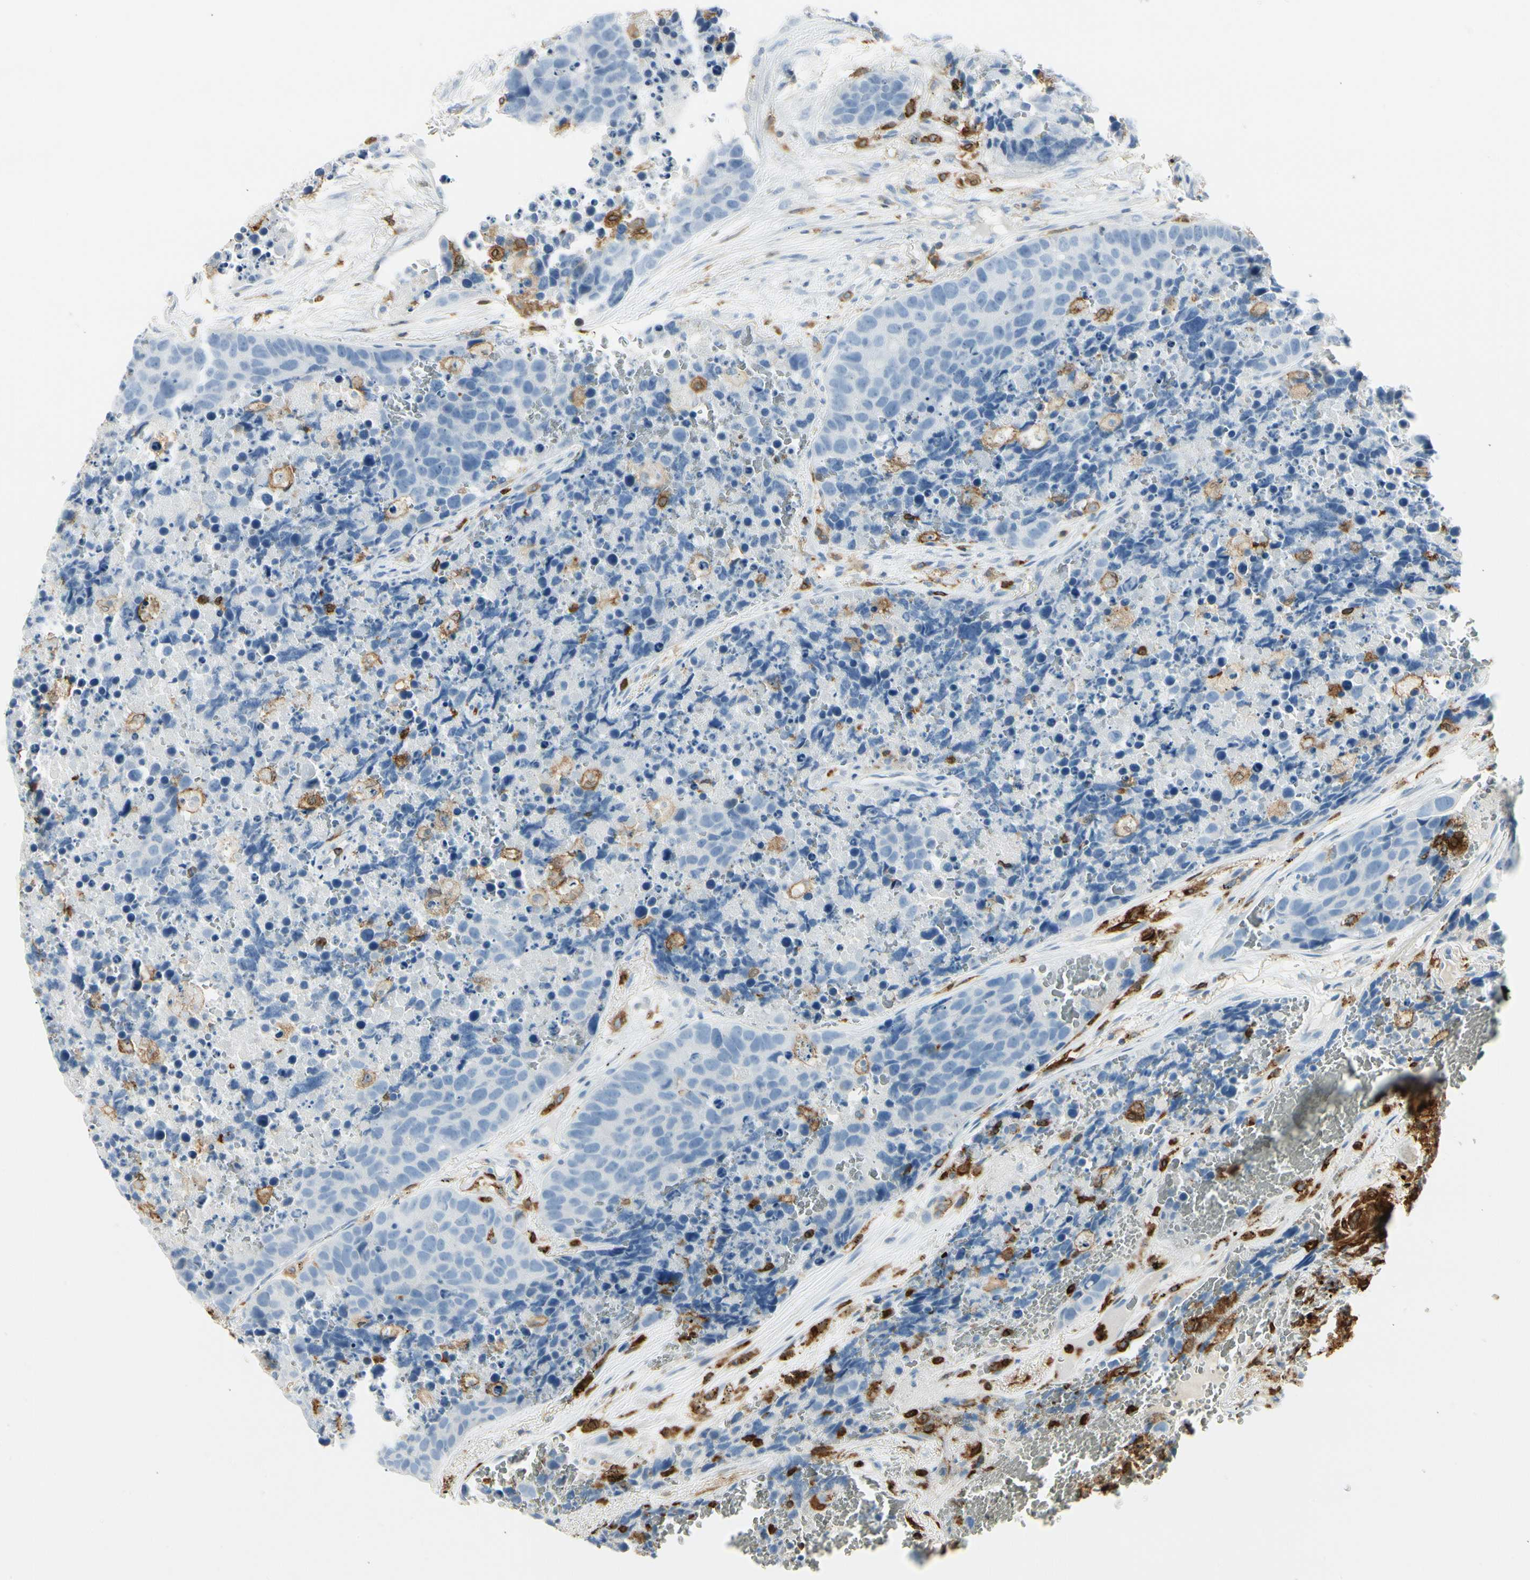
{"staining": {"intensity": "negative", "quantity": "none", "location": "none"}, "tissue": "carcinoid", "cell_type": "Tumor cells", "image_type": "cancer", "snomed": [{"axis": "morphology", "description": "Carcinoid, malignant, NOS"}, {"axis": "topography", "description": "Lung"}], "caption": "Tumor cells are negative for brown protein staining in carcinoid (malignant).", "gene": "ITGB2", "patient": {"sex": "male", "age": 60}}